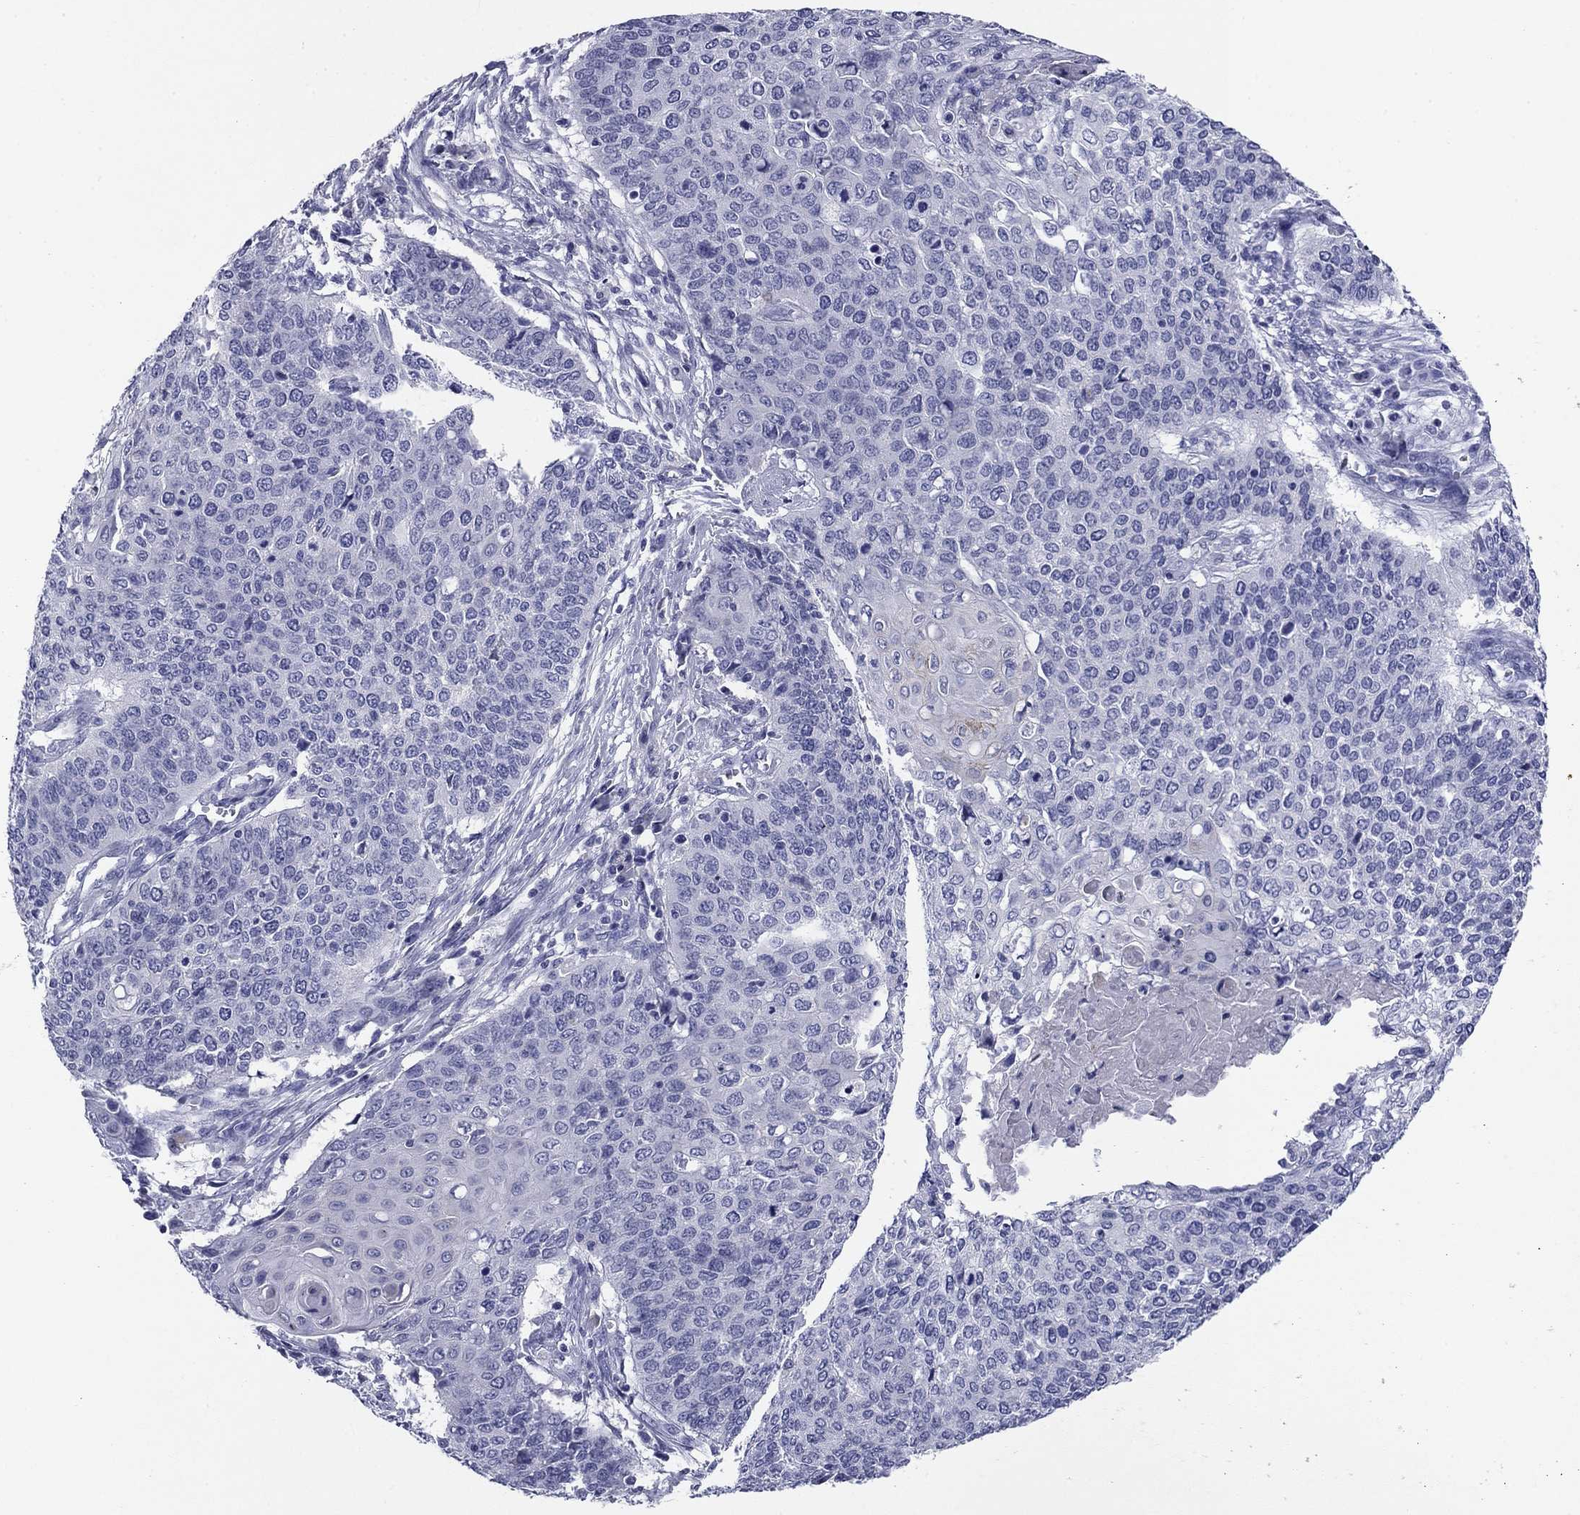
{"staining": {"intensity": "negative", "quantity": "none", "location": "none"}, "tissue": "cervical cancer", "cell_type": "Tumor cells", "image_type": "cancer", "snomed": [{"axis": "morphology", "description": "Squamous cell carcinoma, NOS"}, {"axis": "topography", "description": "Cervix"}], "caption": "Cervical squamous cell carcinoma stained for a protein using immunohistochemistry demonstrates no expression tumor cells.", "gene": "ABCC2", "patient": {"sex": "female", "age": 39}}